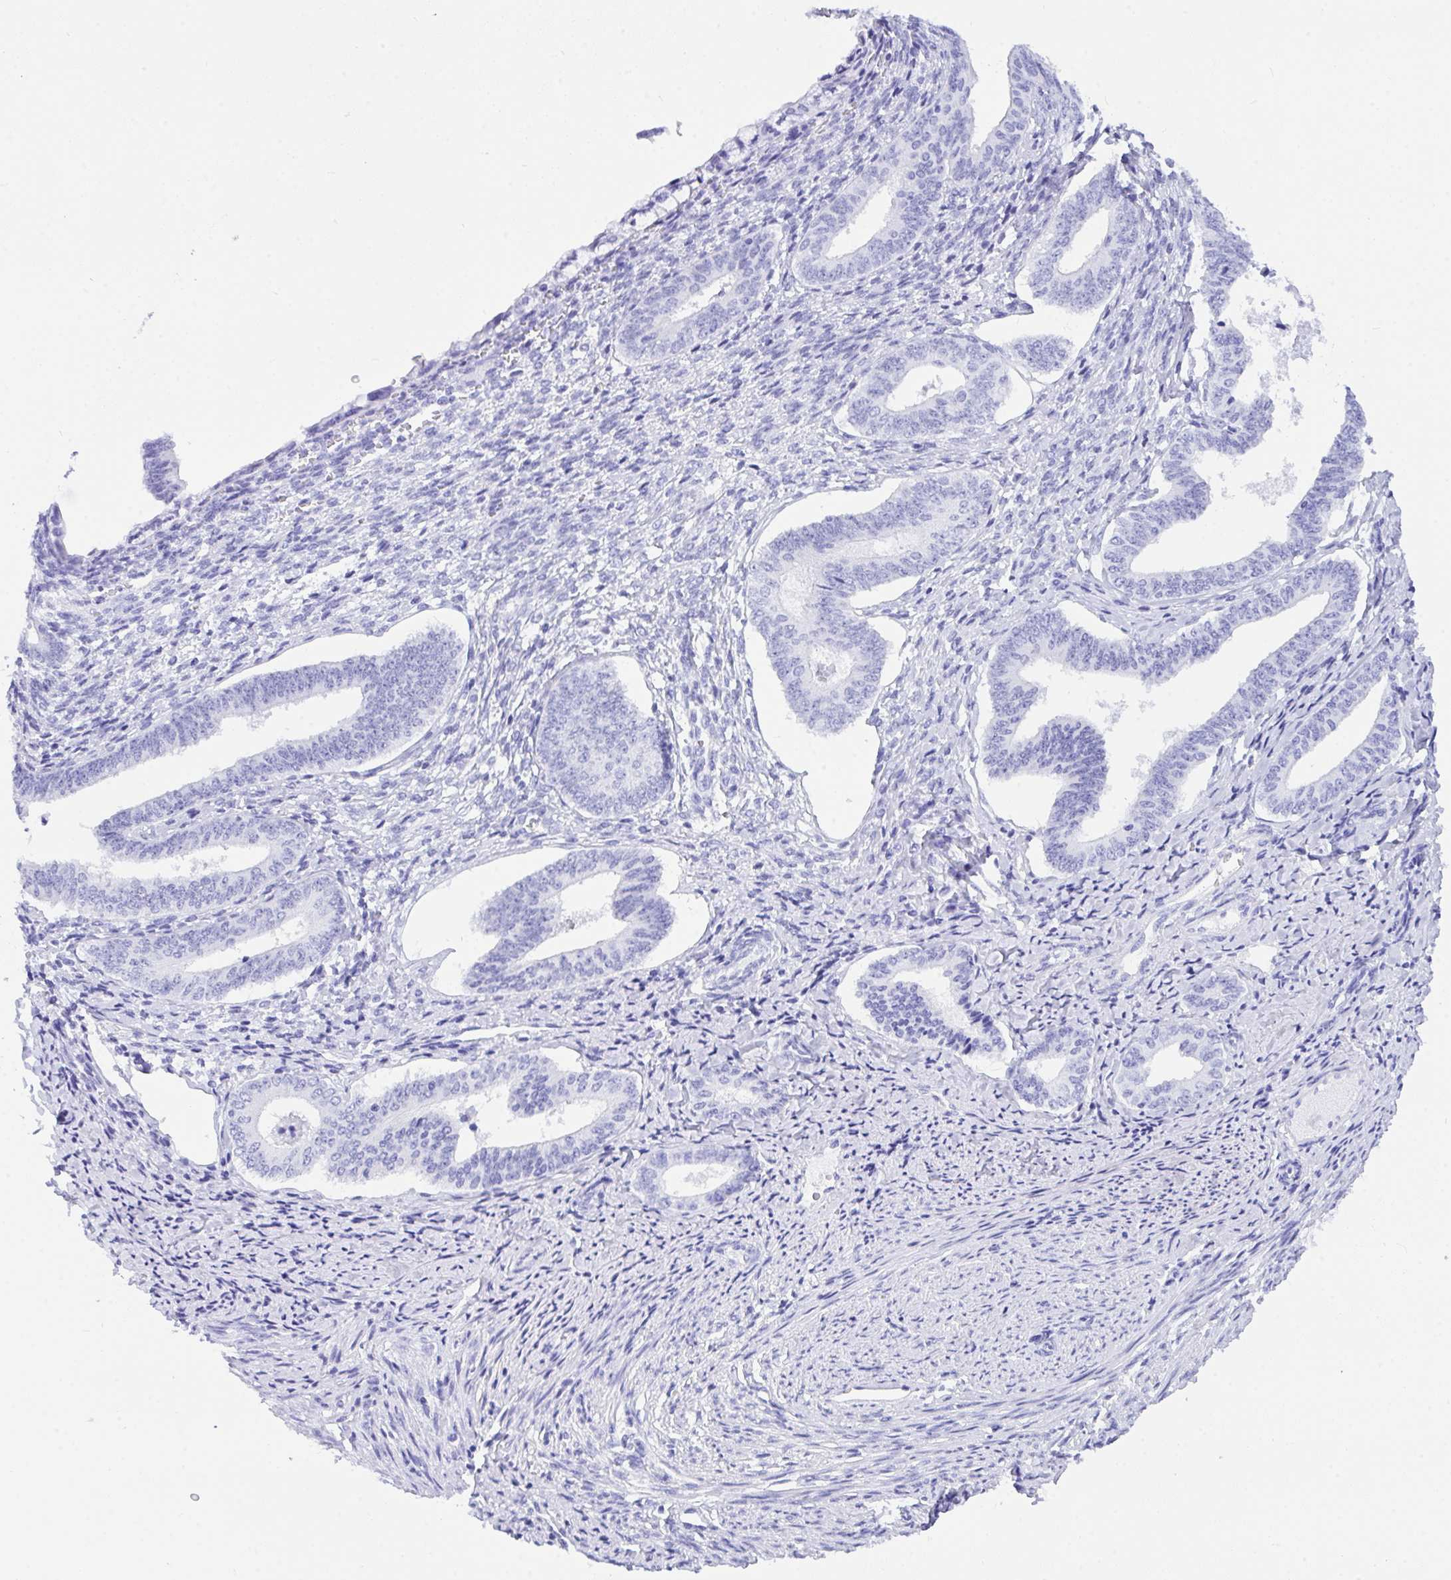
{"staining": {"intensity": "negative", "quantity": "none", "location": "none"}, "tissue": "cervical cancer", "cell_type": "Tumor cells", "image_type": "cancer", "snomed": [{"axis": "morphology", "description": "Squamous cell carcinoma, NOS"}, {"axis": "topography", "description": "Cervix"}], "caption": "Immunohistochemistry (IHC) micrograph of neoplastic tissue: cervical cancer stained with DAB (3,3'-diaminobenzidine) displays no significant protein staining in tumor cells.", "gene": "BEST4", "patient": {"sex": "female", "age": 59}}